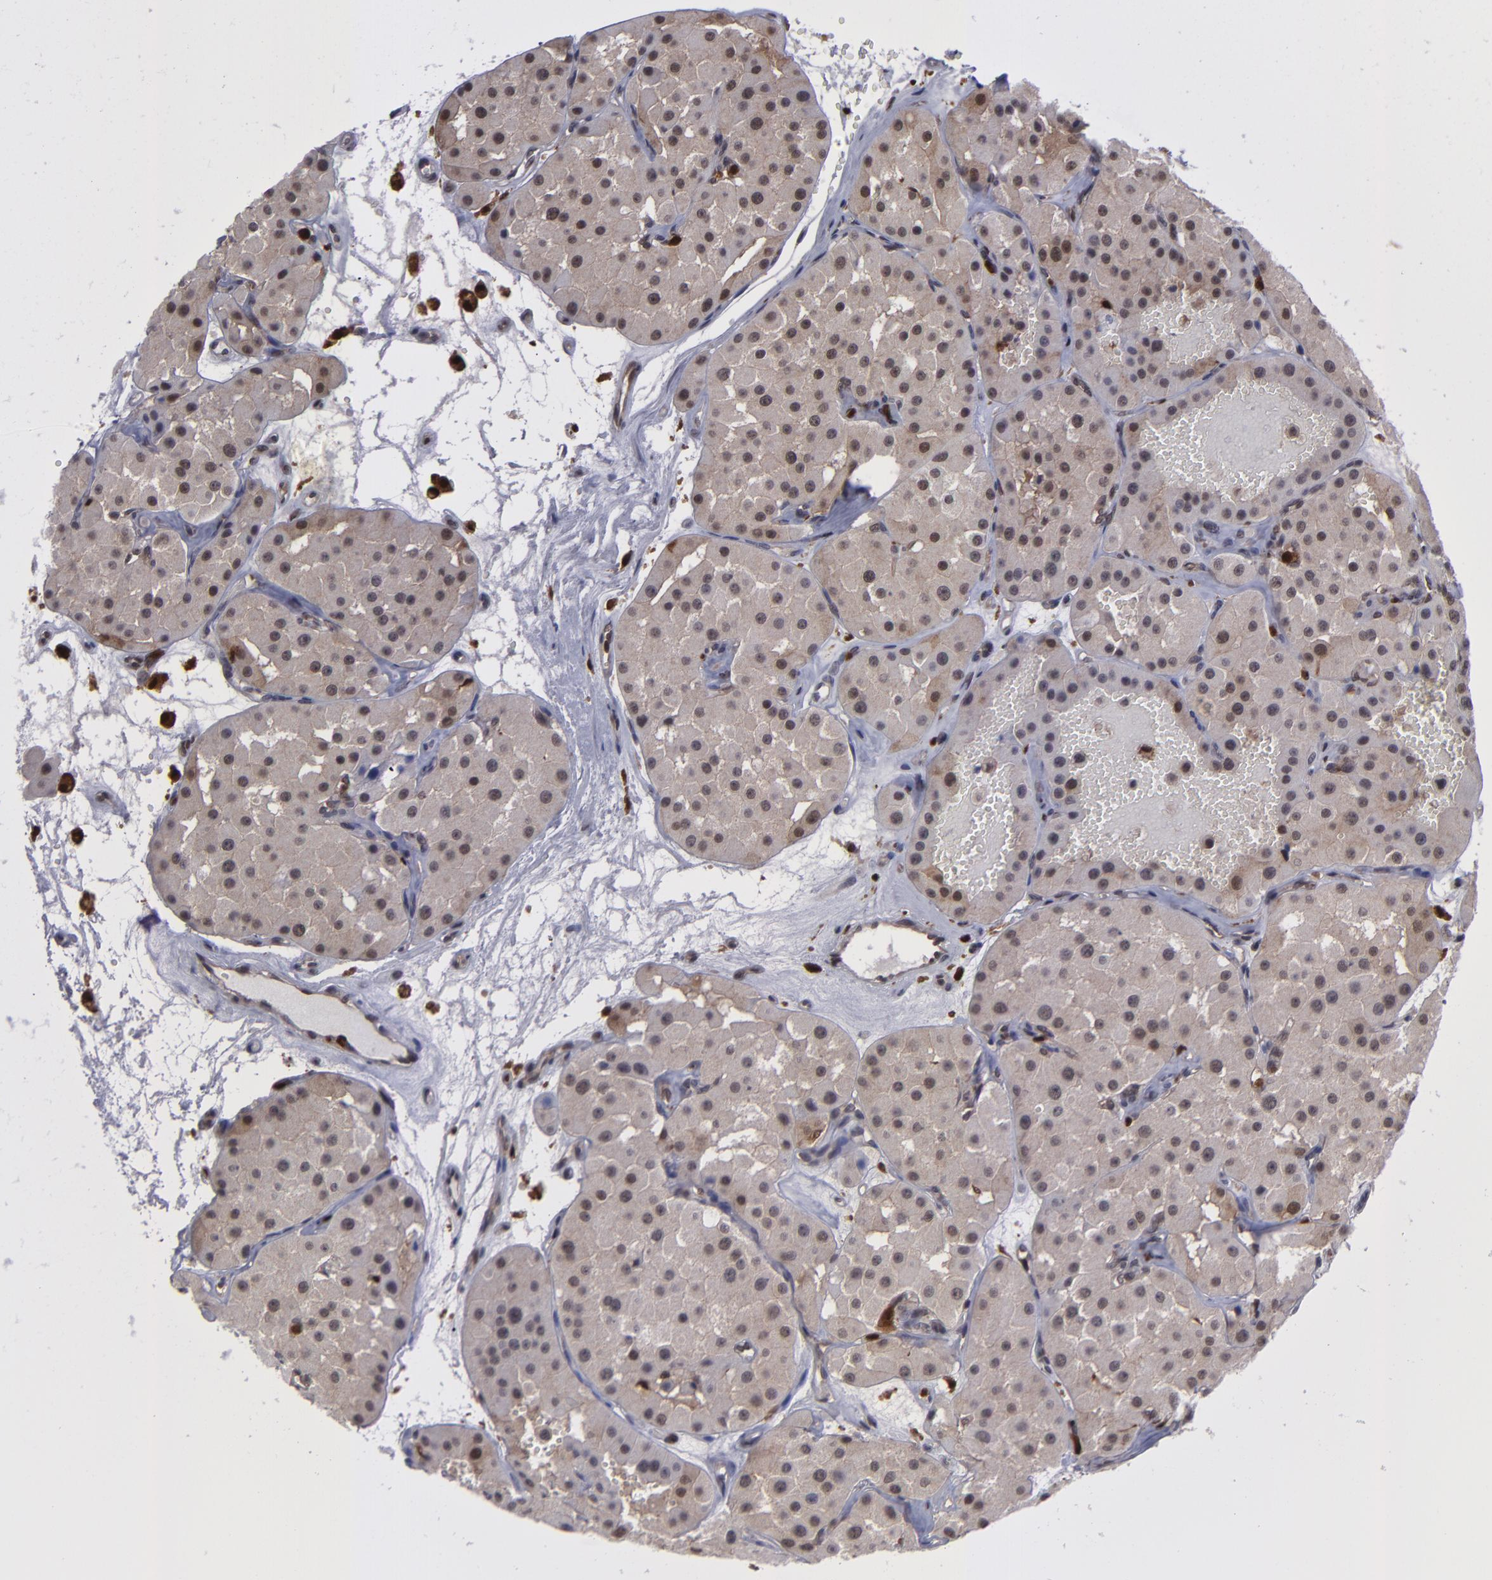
{"staining": {"intensity": "weak", "quantity": ">75%", "location": "cytoplasmic/membranous,nuclear"}, "tissue": "renal cancer", "cell_type": "Tumor cells", "image_type": "cancer", "snomed": [{"axis": "morphology", "description": "Adenocarcinoma, uncertain malignant potential"}, {"axis": "topography", "description": "Kidney"}], "caption": "Human renal cancer (adenocarcinoma,  uncertain malignant potential) stained with a brown dye exhibits weak cytoplasmic/membranous and nuclear positive staining in about >75% of tumor cells.", "gene": "GRB2", "patient": {"sex": "male", "age": 63}}